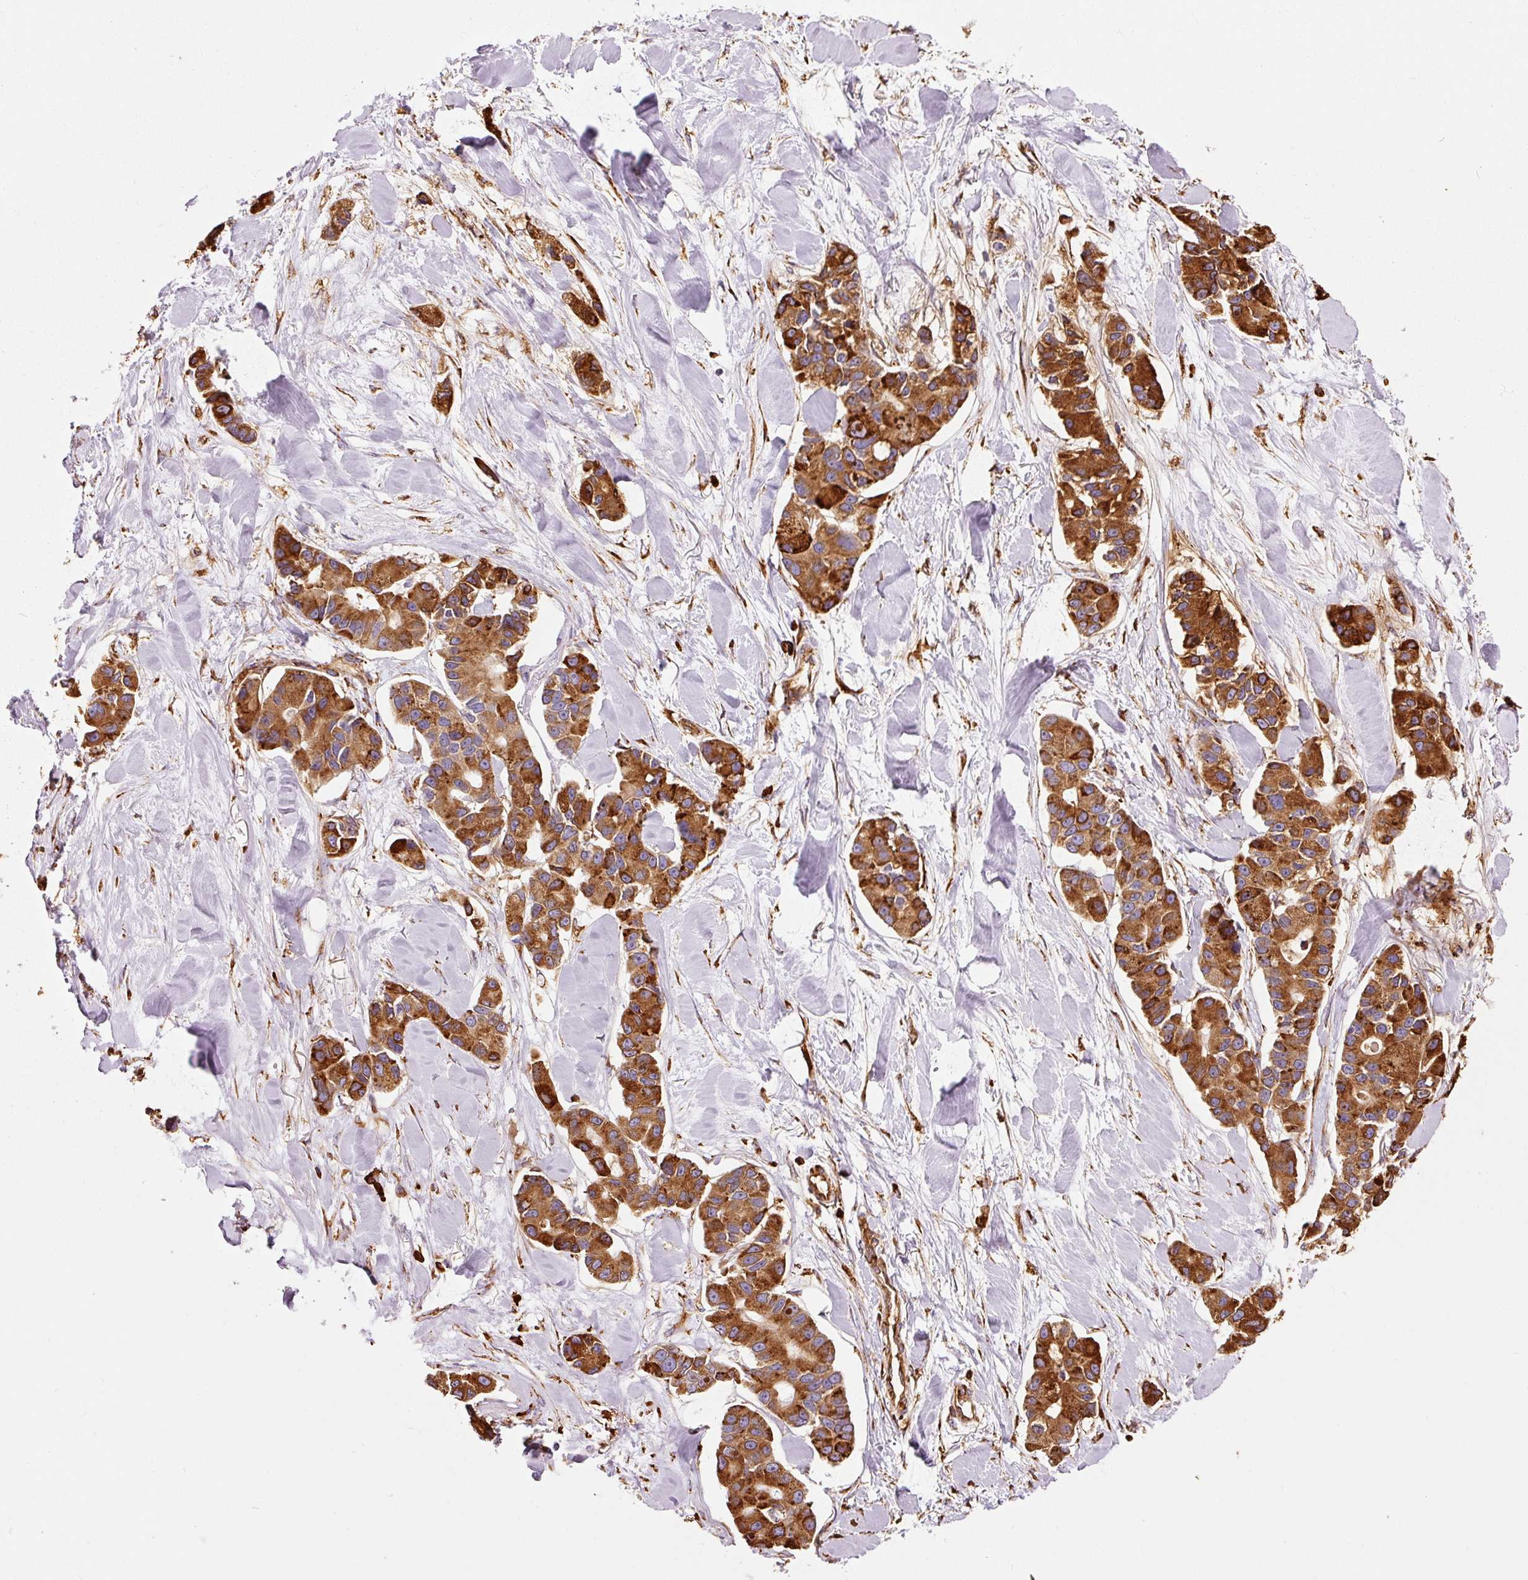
{"staining": {"intensity": "strong", "quantity": ">75%", "location": "cytoplasmic/membranous"}, "tissue": "lung cancer", "cell_type": "Tumor cells", "image_type": "cancer", "snomed": [{"axis": "morphology", "description": "Adenocarcinoma, NOS"}, {"axis": "topography", "description": "Lung"}], "caption": "Brown immunohistochemical staining in human adenocarcinoma (lung) reveals strong cytoplasmic/membranous positivity in approximately >75% of tumor cells.", "gene": "KLC1", "patient": {"sex": "female", "age": 54}}